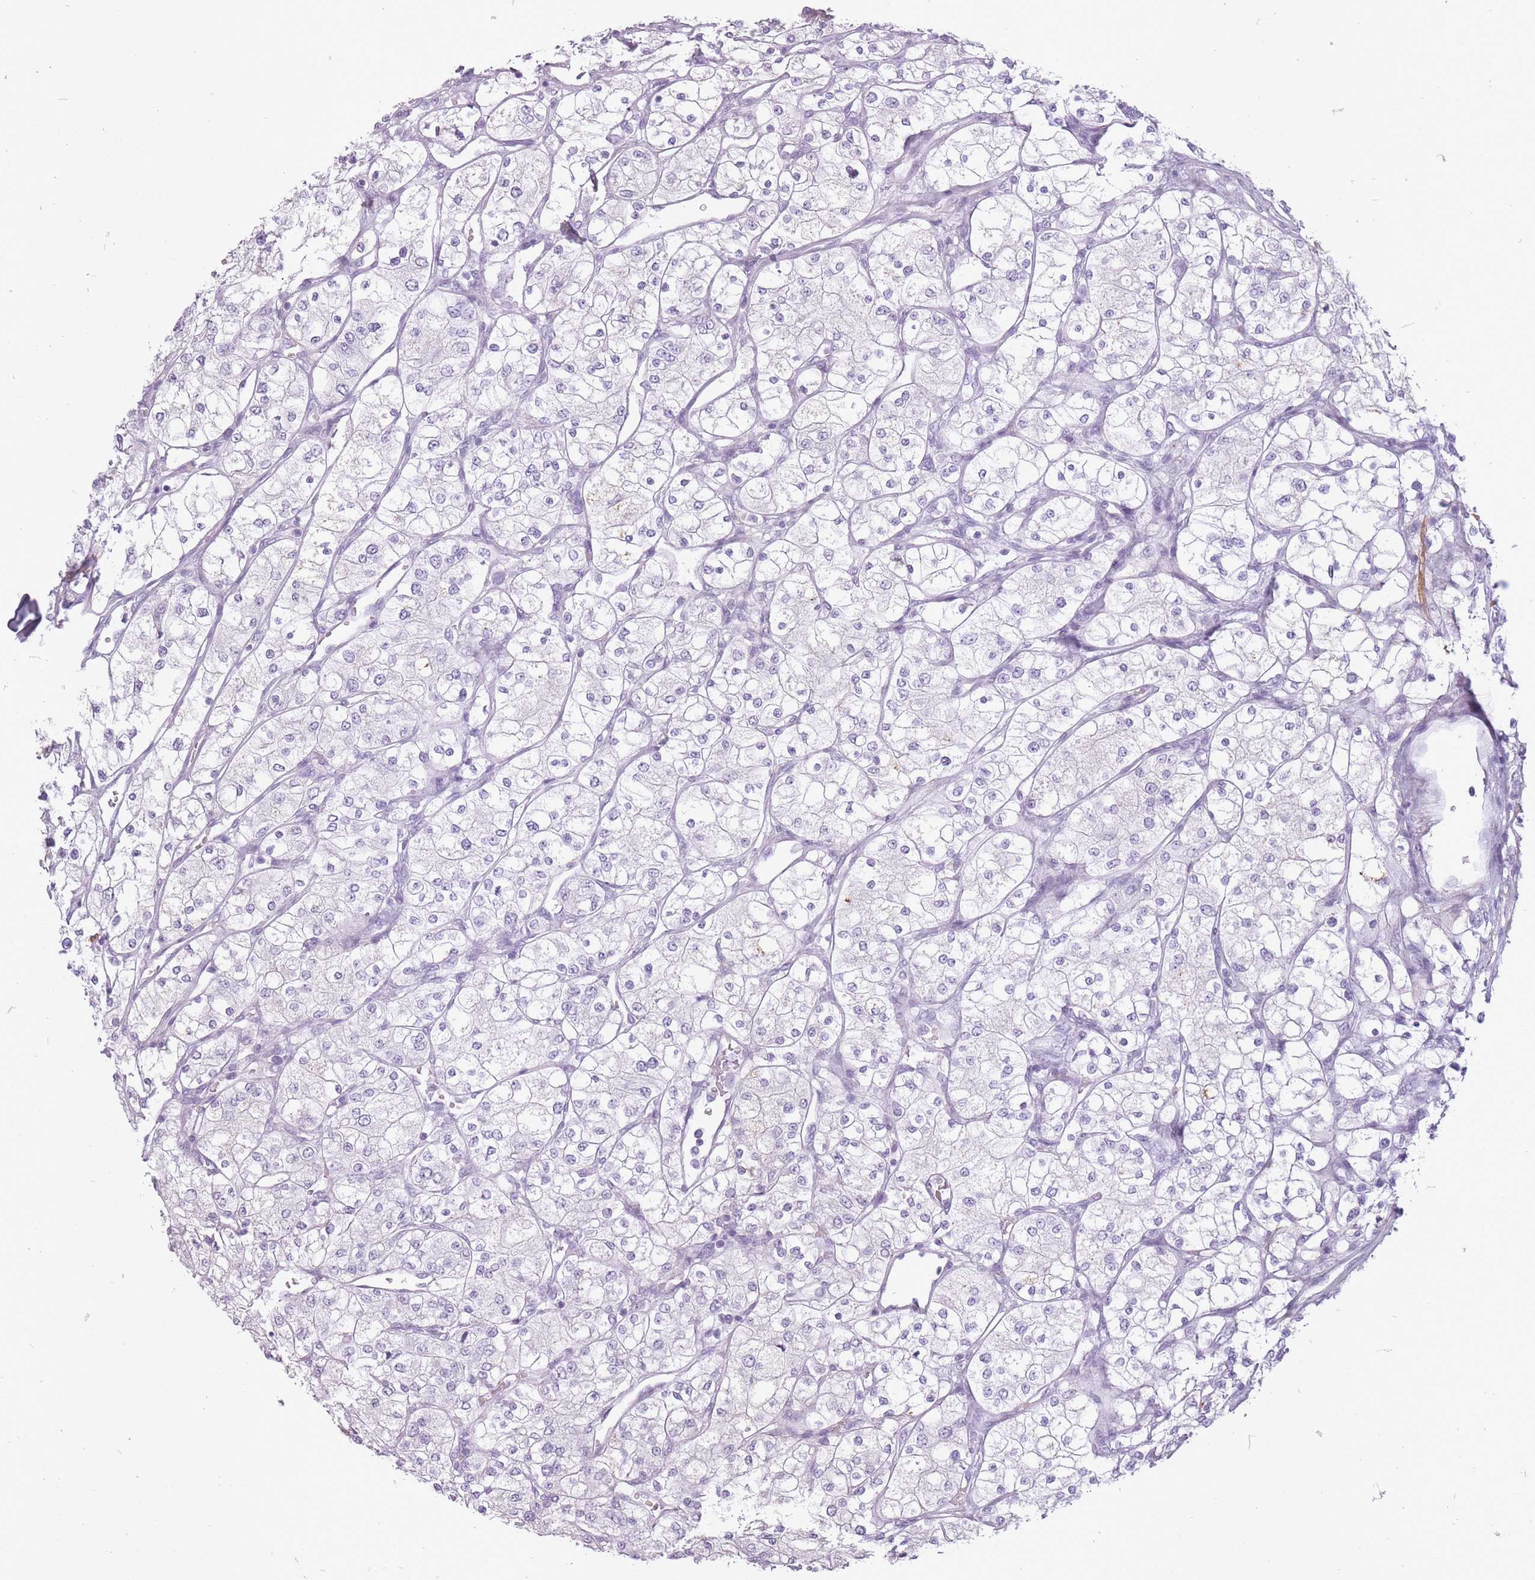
{"staining": {"intensity": "negative", "quantity": "none", "location": "none"}, "tissue": "renal cancer", "cell_type": "Tumor cells", "image_type": "cancer", "snomed": [{"axis": "morphology", "description": "Adenocarcinoma, NOS"}, {"axis": "topography", "description": "Kidney"}], "caption": "IHC photomicrograph of neoplastic tissue: human renal cancer (adenocarcinoma) stained with DAB displays no significant protein staining in tumor cells.", "gene": "RFX4", "patient": {"sex": "male", "age": 80}}